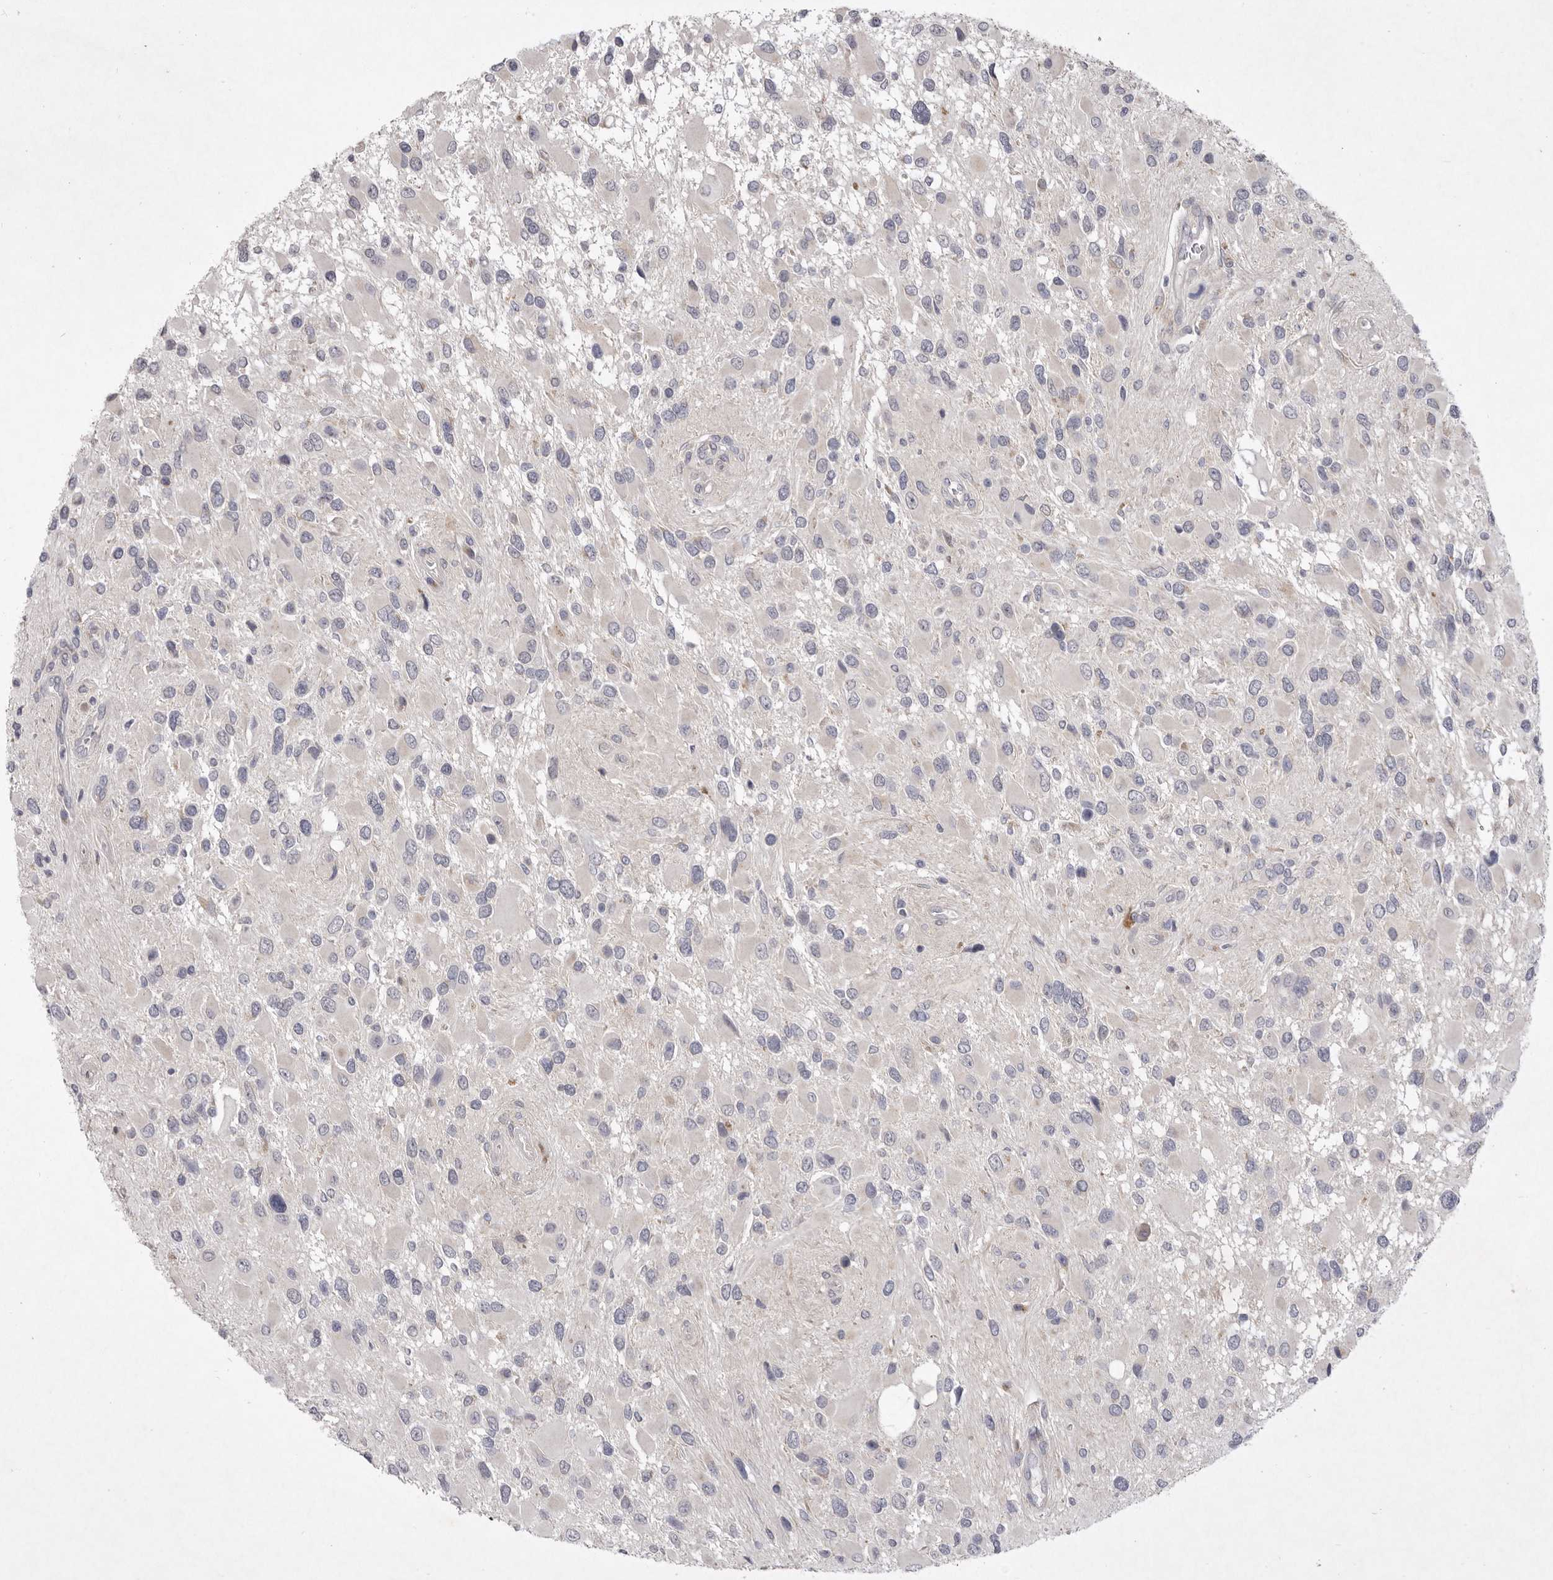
{"staining": {"intensity": "negative", "quantity": "none", "location": "none"}, "tissue": "glioma", "cell_type": "Tumor cells", "image_type": "cancer", "snomed": [{"axis": "morphology", "description": "Glioma, malignant, High grade"}, {"axis": "topography", "description": "Brain"}], "caption": "Histopathology image shows no significant protein positivity in tumor cells of malignant glioma (high-grade).", "gene": "P2RX6", "patient": {"sex": "male", "age": 53}}